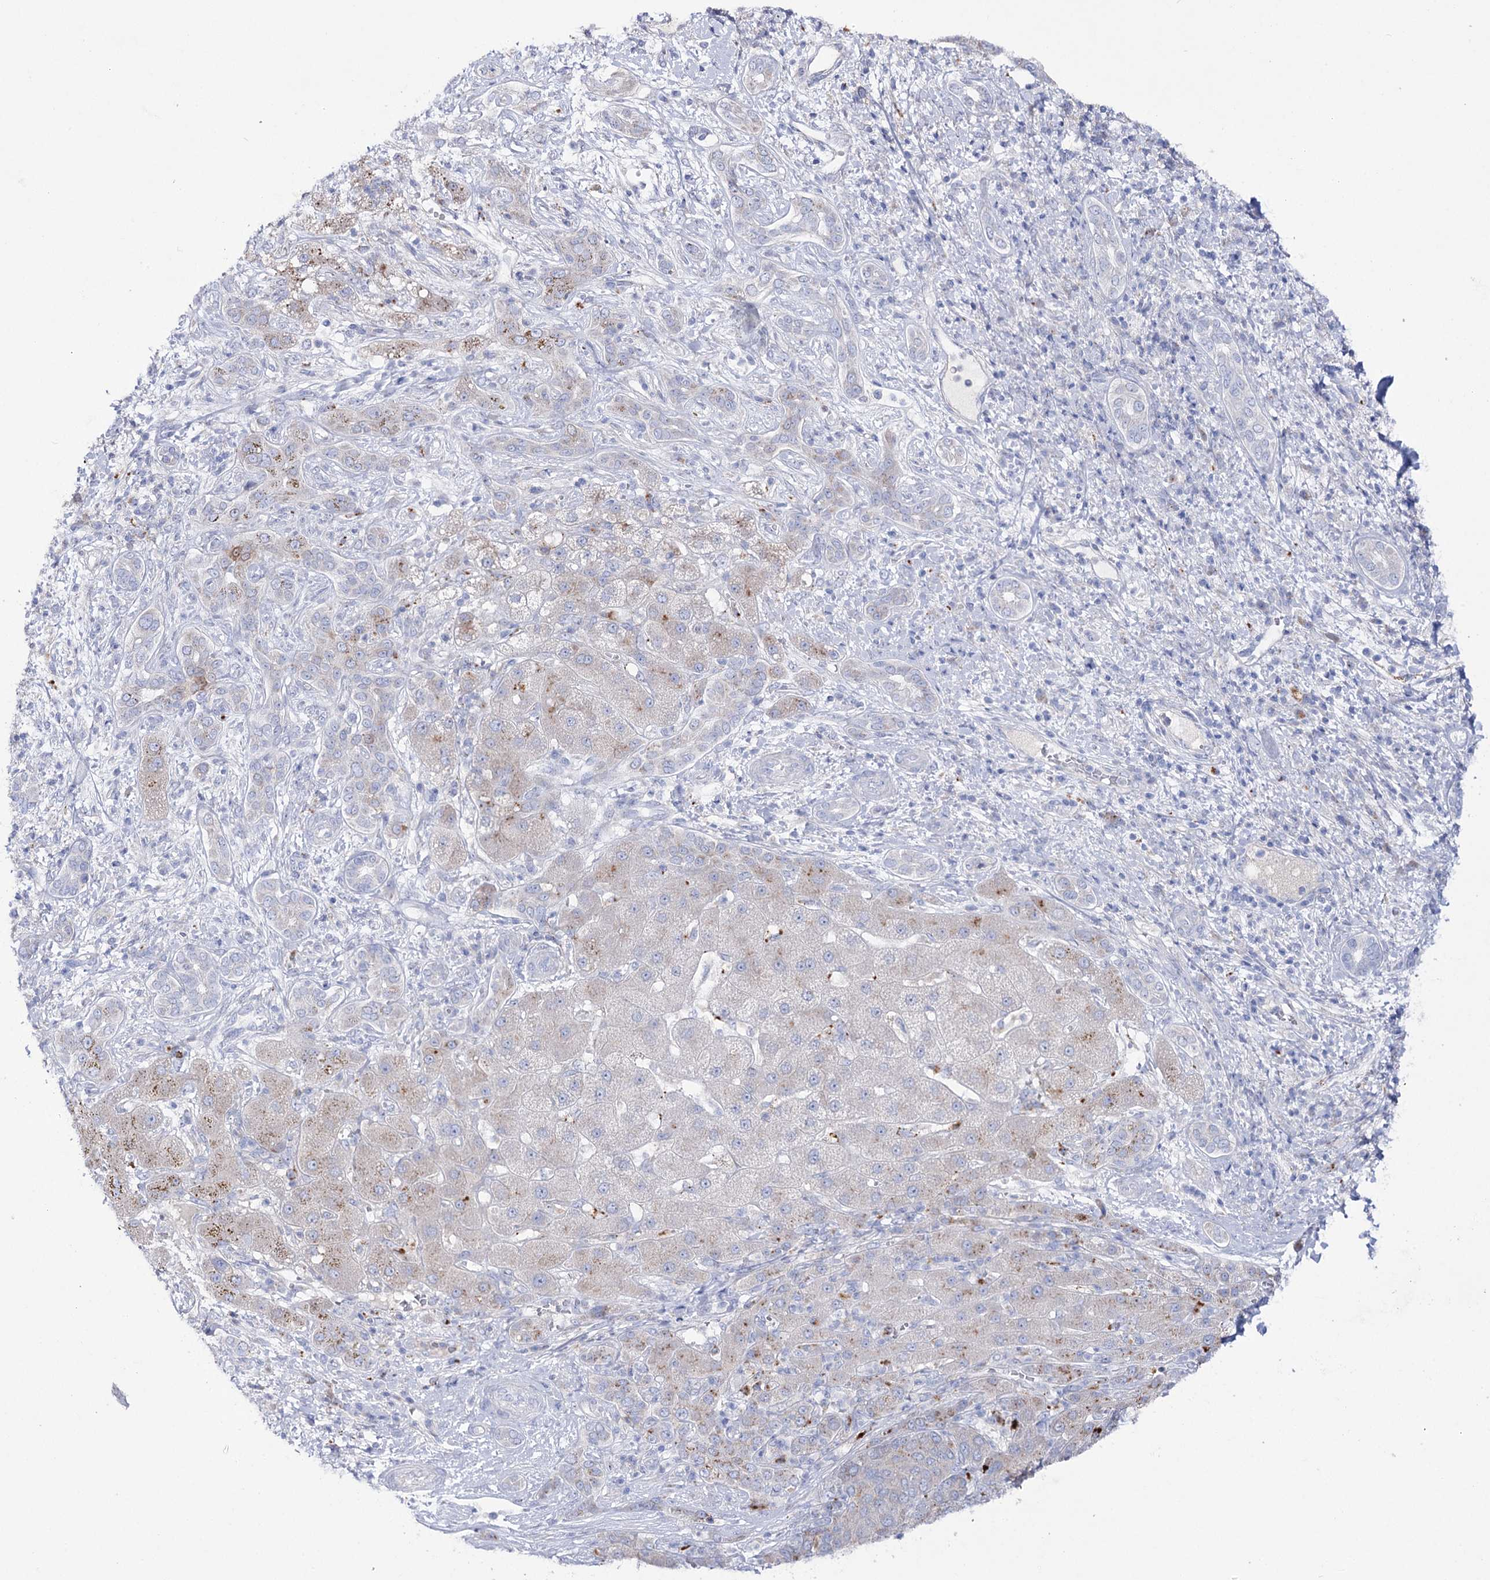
{"staining": {"intensity": "negative", "quantity": "none", "location": "none"}, "tissue": "liver cancer", "cell_type": "Tumor cells", "image_type": "cancer", "snomed": [{"axis": "morphology", "description": "Carcinoma, Hepatocellular, NOS"}, {"axis": "topography", "description": "Liver"}], "caption": "Tumor cells are negative for brown protein staining in liver cancer (hepatocellular carcinoma).", "gene": "NAGLU", "patient": {"sex": "male", "age": 65}}